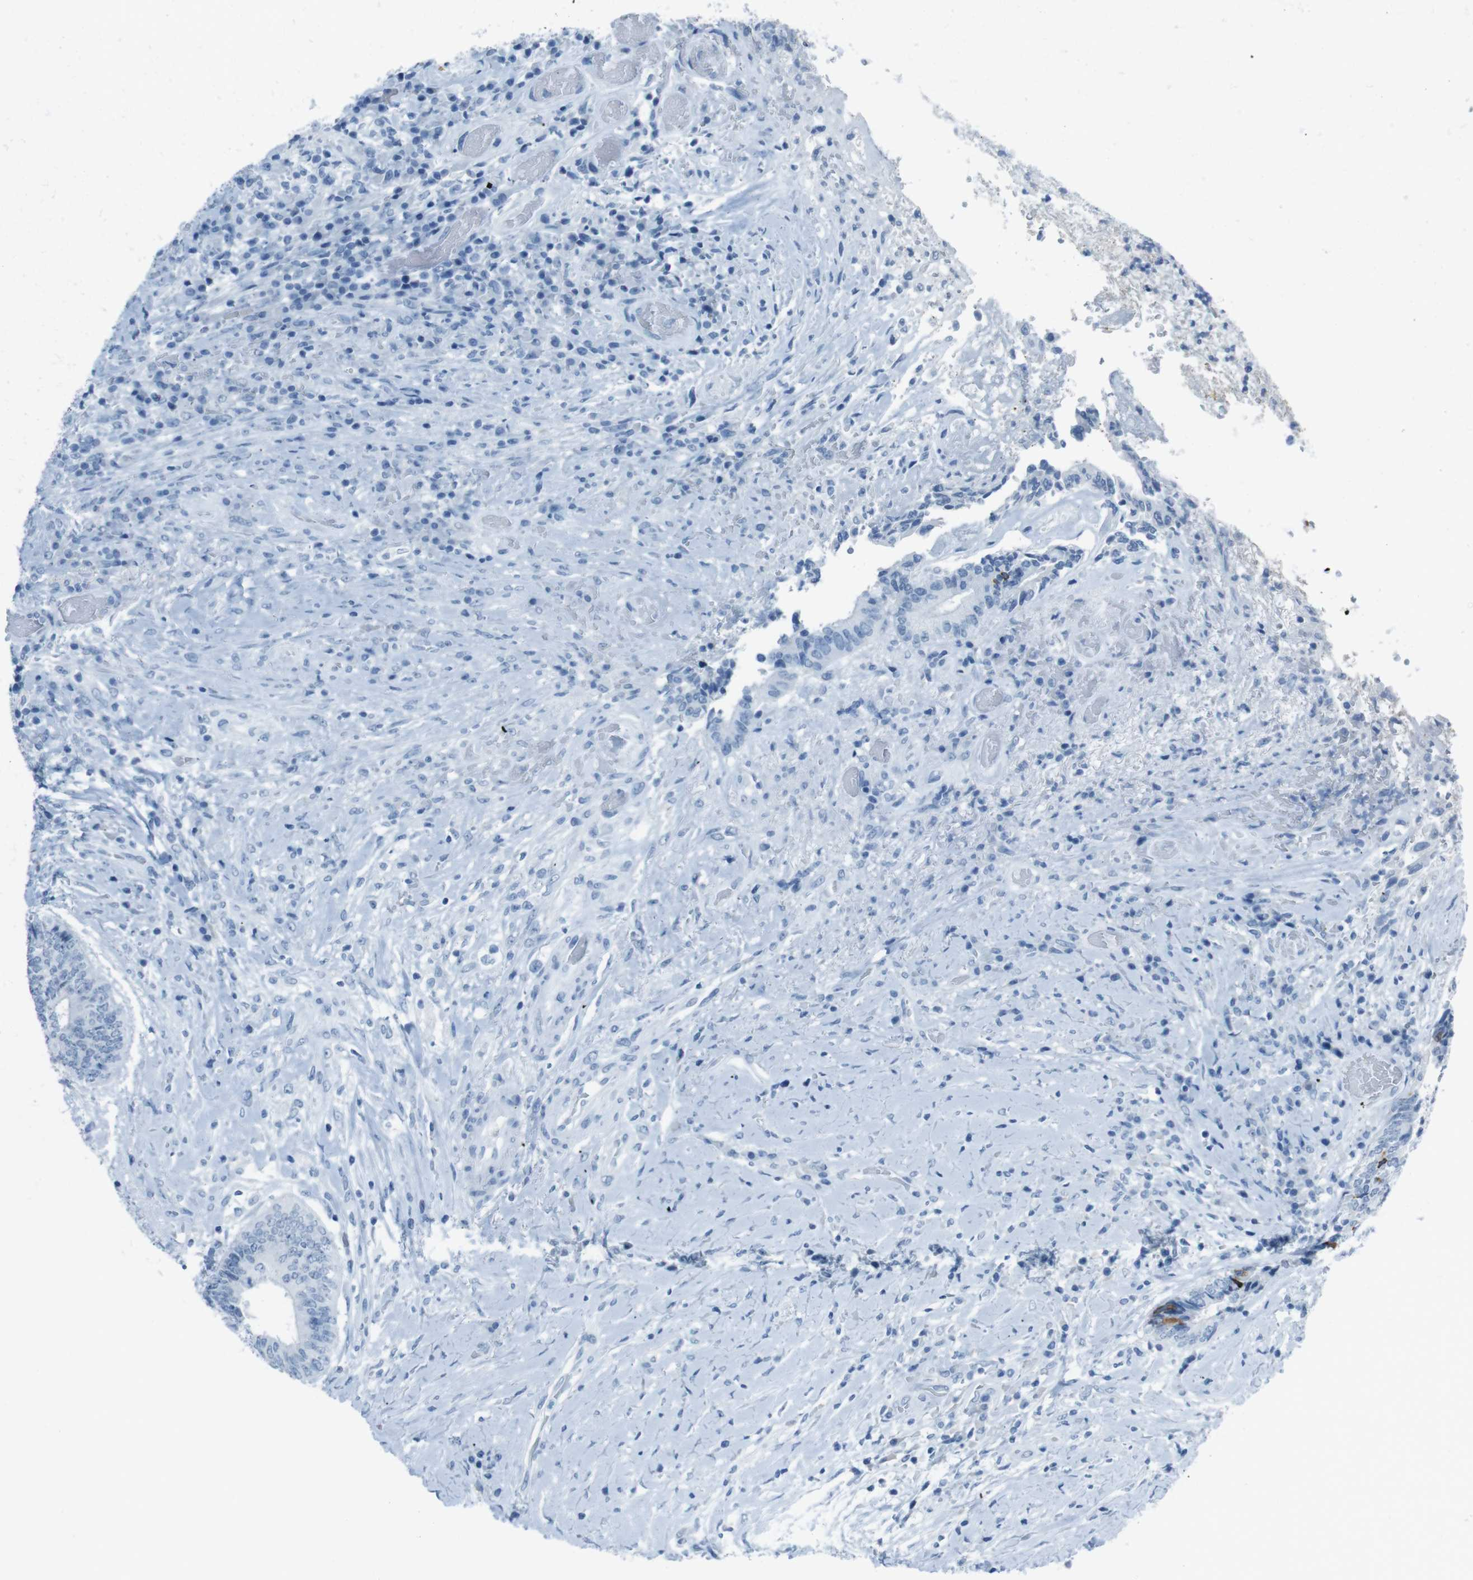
{"staining": {"intensity": "negative", "quantity": "none", "location": "none"}, "tissue": "colorectal cancer", "cell_type": "Tumor cells", "image_type": "cancer", "snomed": [{"axis": "morphology", "description": "Adenocarcinoma, NOS"}, {"axis": "topography", "description": "Rectum"}], "caption": "The photomicrograph shows no staining of tumor cells in colorectal adenocarcinoma.", "gene": "TMEM207", "patient": {"sex": "male", "age": 63}}